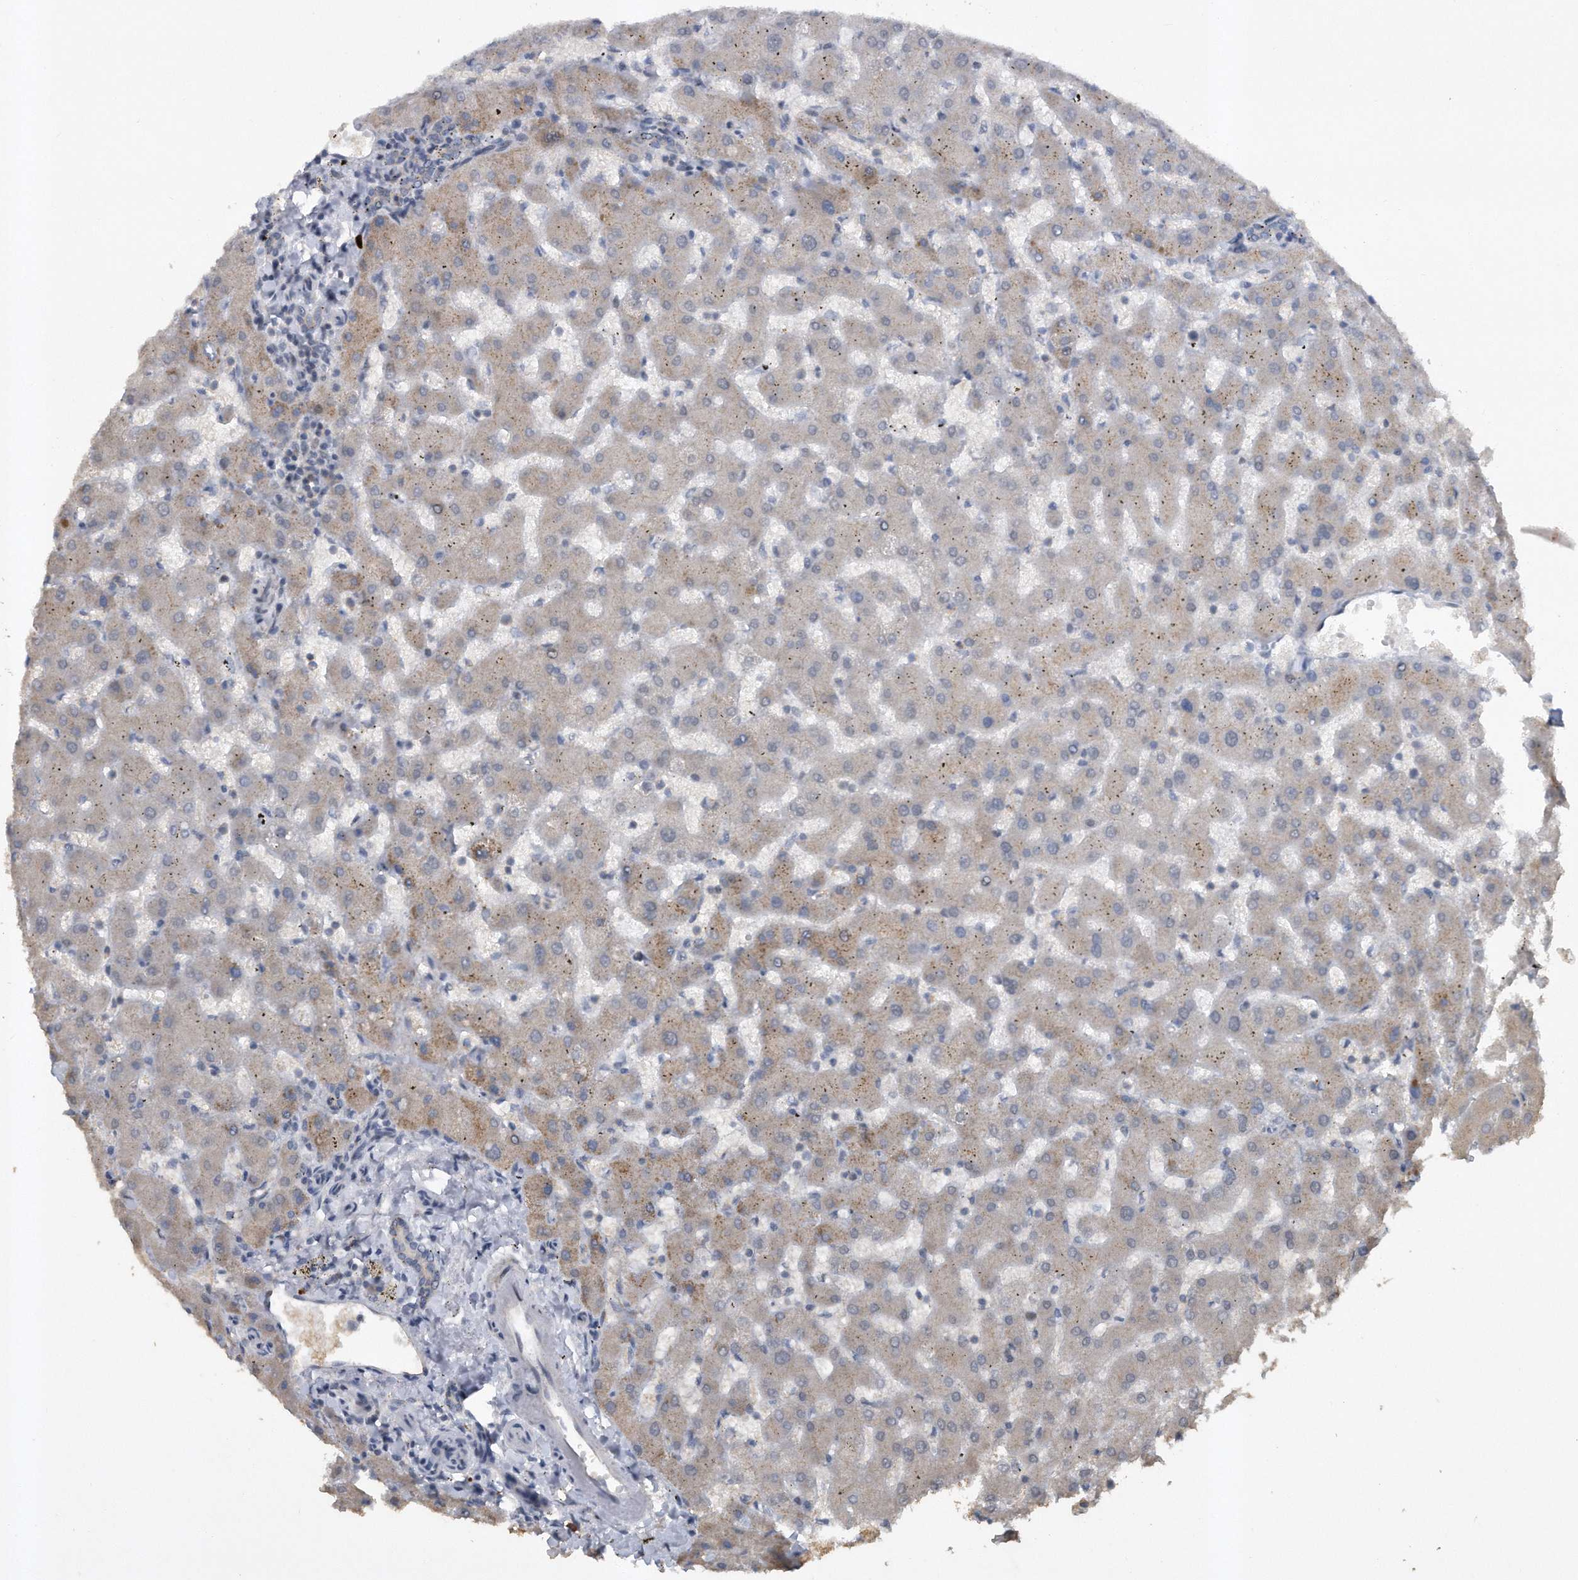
{"staining": {"intensity": "weak", "quantity": "25%-75%", "location": "cytoplasmic/membranous"}, "tissue": "liver", "cell_type": "Cholangiocytes", "image_type": "normal", "snomed": [{"axis": "morphology", "description": "Normal tissue, NOS"}, {"axis": "topography", "description": "Liver"}], "caption": "A brown stain shows weak cytoplasmic/membranous staining of a protein in cholangiocytes of benign human liver. The staining was performed using DAB, with brown indicating positive protein expression. Nuclei are stained blue with hematoxylin.", "gene": "PGBD2", "patient": {"sex": "female", "age": 63}}